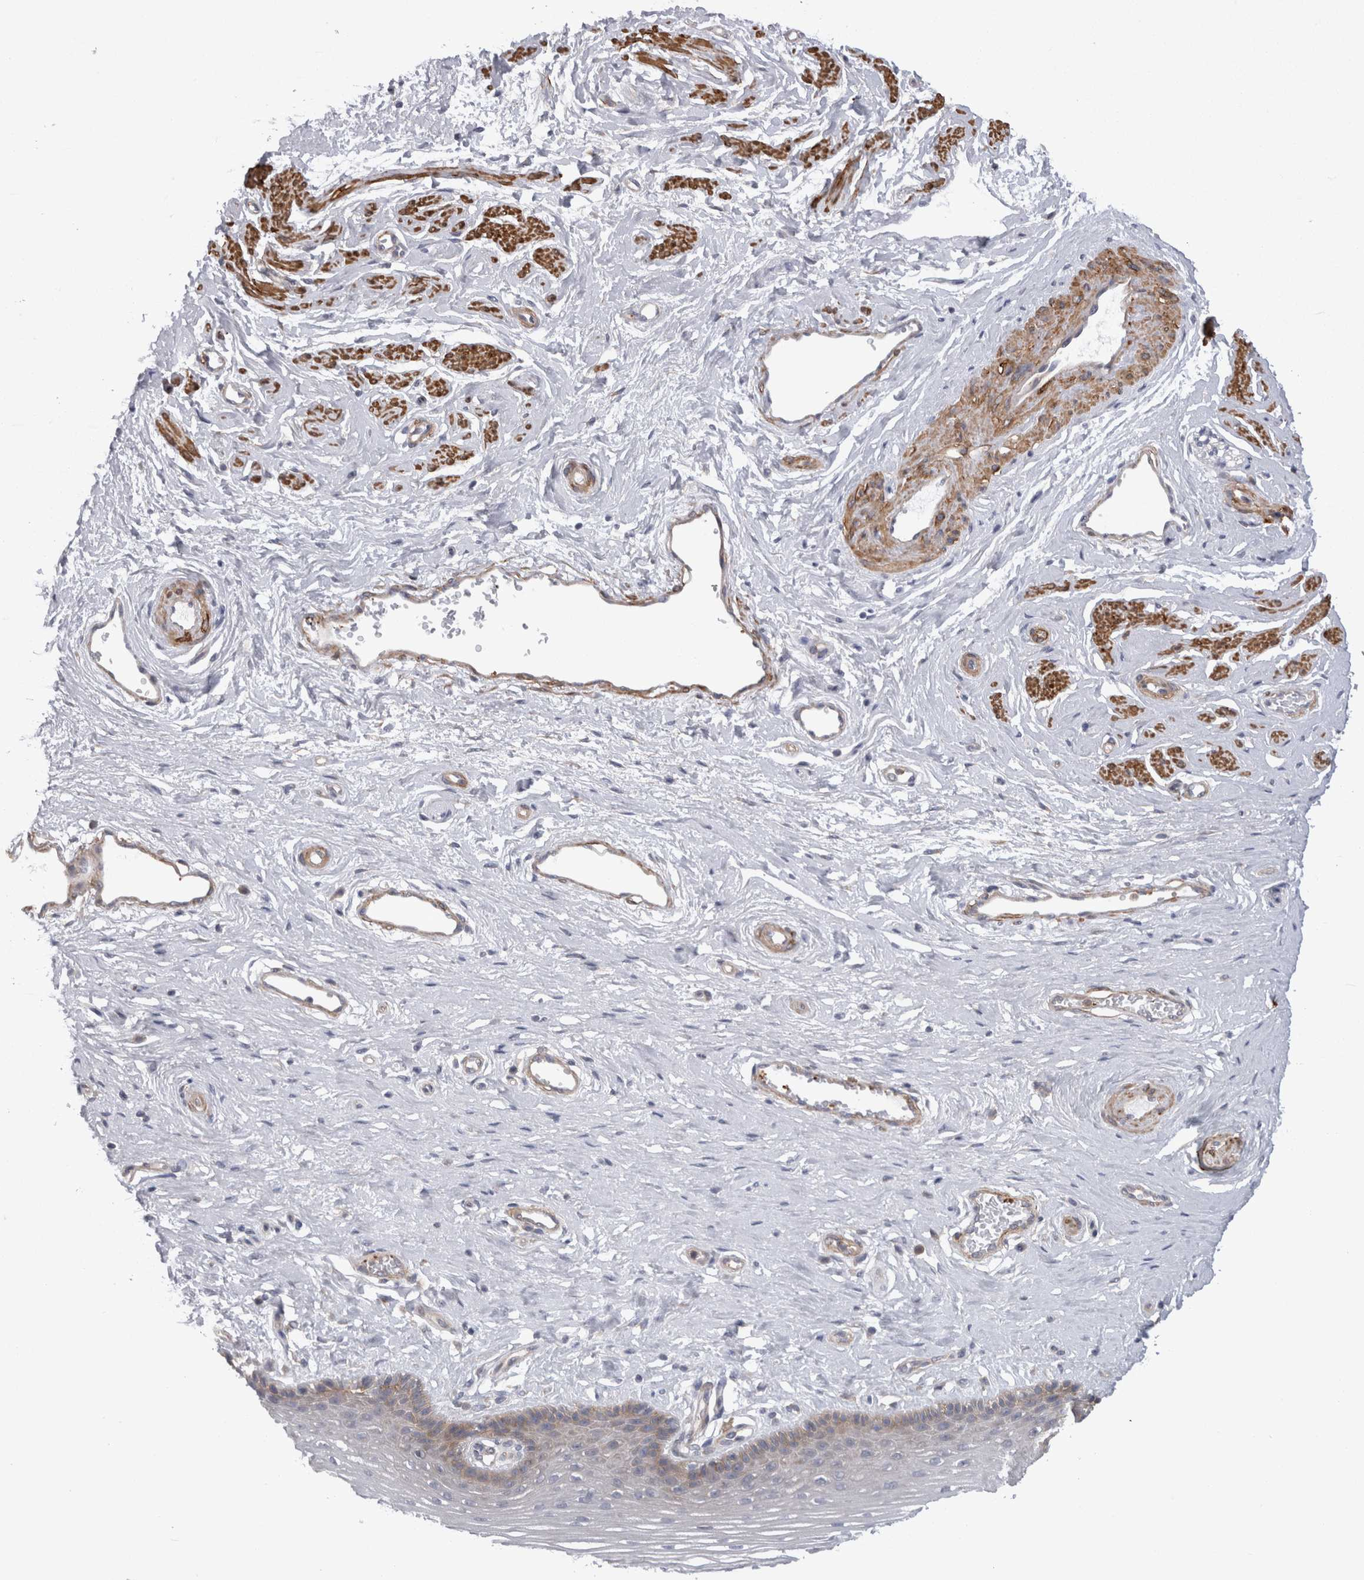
{"staining": {"intensity": "weak", "quantity": "<25%", "location": "cytoplasmic/membranous"}, "tissue": "vagina", "cell_type": "Squamous epithelial cells", "image_type": "normal", "snomed": [{"axis": "morphology", "description": "Normal tissue, NOS"}, {"axis": "topography", "description": "Vagina"}], "caption": "Protein analysis of normal vagina displays no significant positivity in squamous epithelial cells. (Stains: DAB immunohistochemistry (IHC) with hematoxylin counter stain, Microscopy: brightfield microscopy at high magnification).", "gene": "EPRS1", "patient": {"sex": "female", "age": 46}}